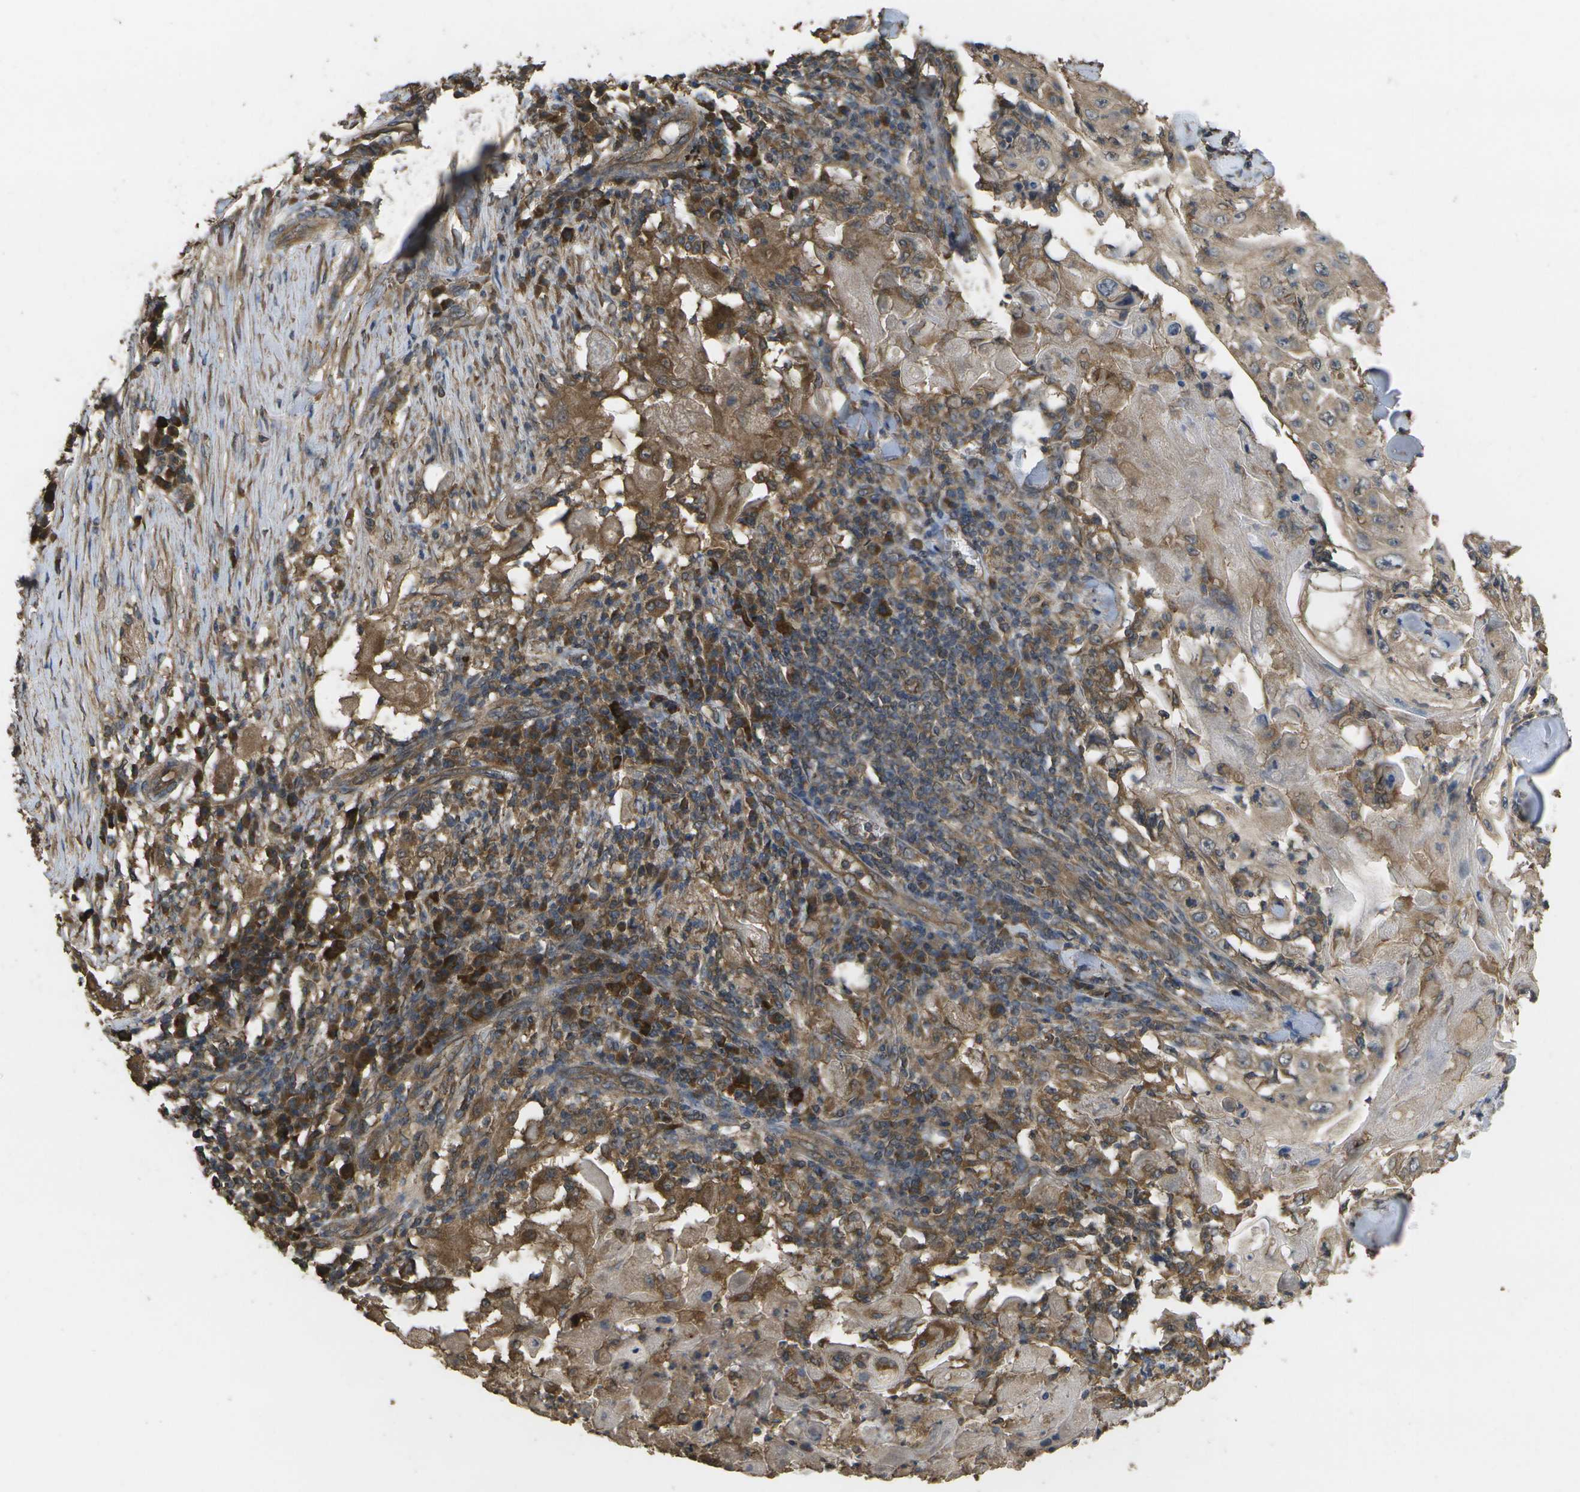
{"staining": {"intensity": "weak", "quantity": ">75%", "location": "cytoplasmic/membranous"}, "tissue": "skin cancer", "cell_type": "Tumor cells", "image_type": "cancer", "snomed": [{"axis": "morphology", "description": "Squamous cell carcinoma, NOS"}, {"axis": "topography", "description": "Skin"}], "caption": "This is a micrograph of immunohistochemistry (IHC) staining of skin cancer (squamous cell carcinoma), which shows weak expression in the cytoplasmic/membranous of tumor cells.", "gene": "SACS", "patient": {"sex": "male", "age": 86}}